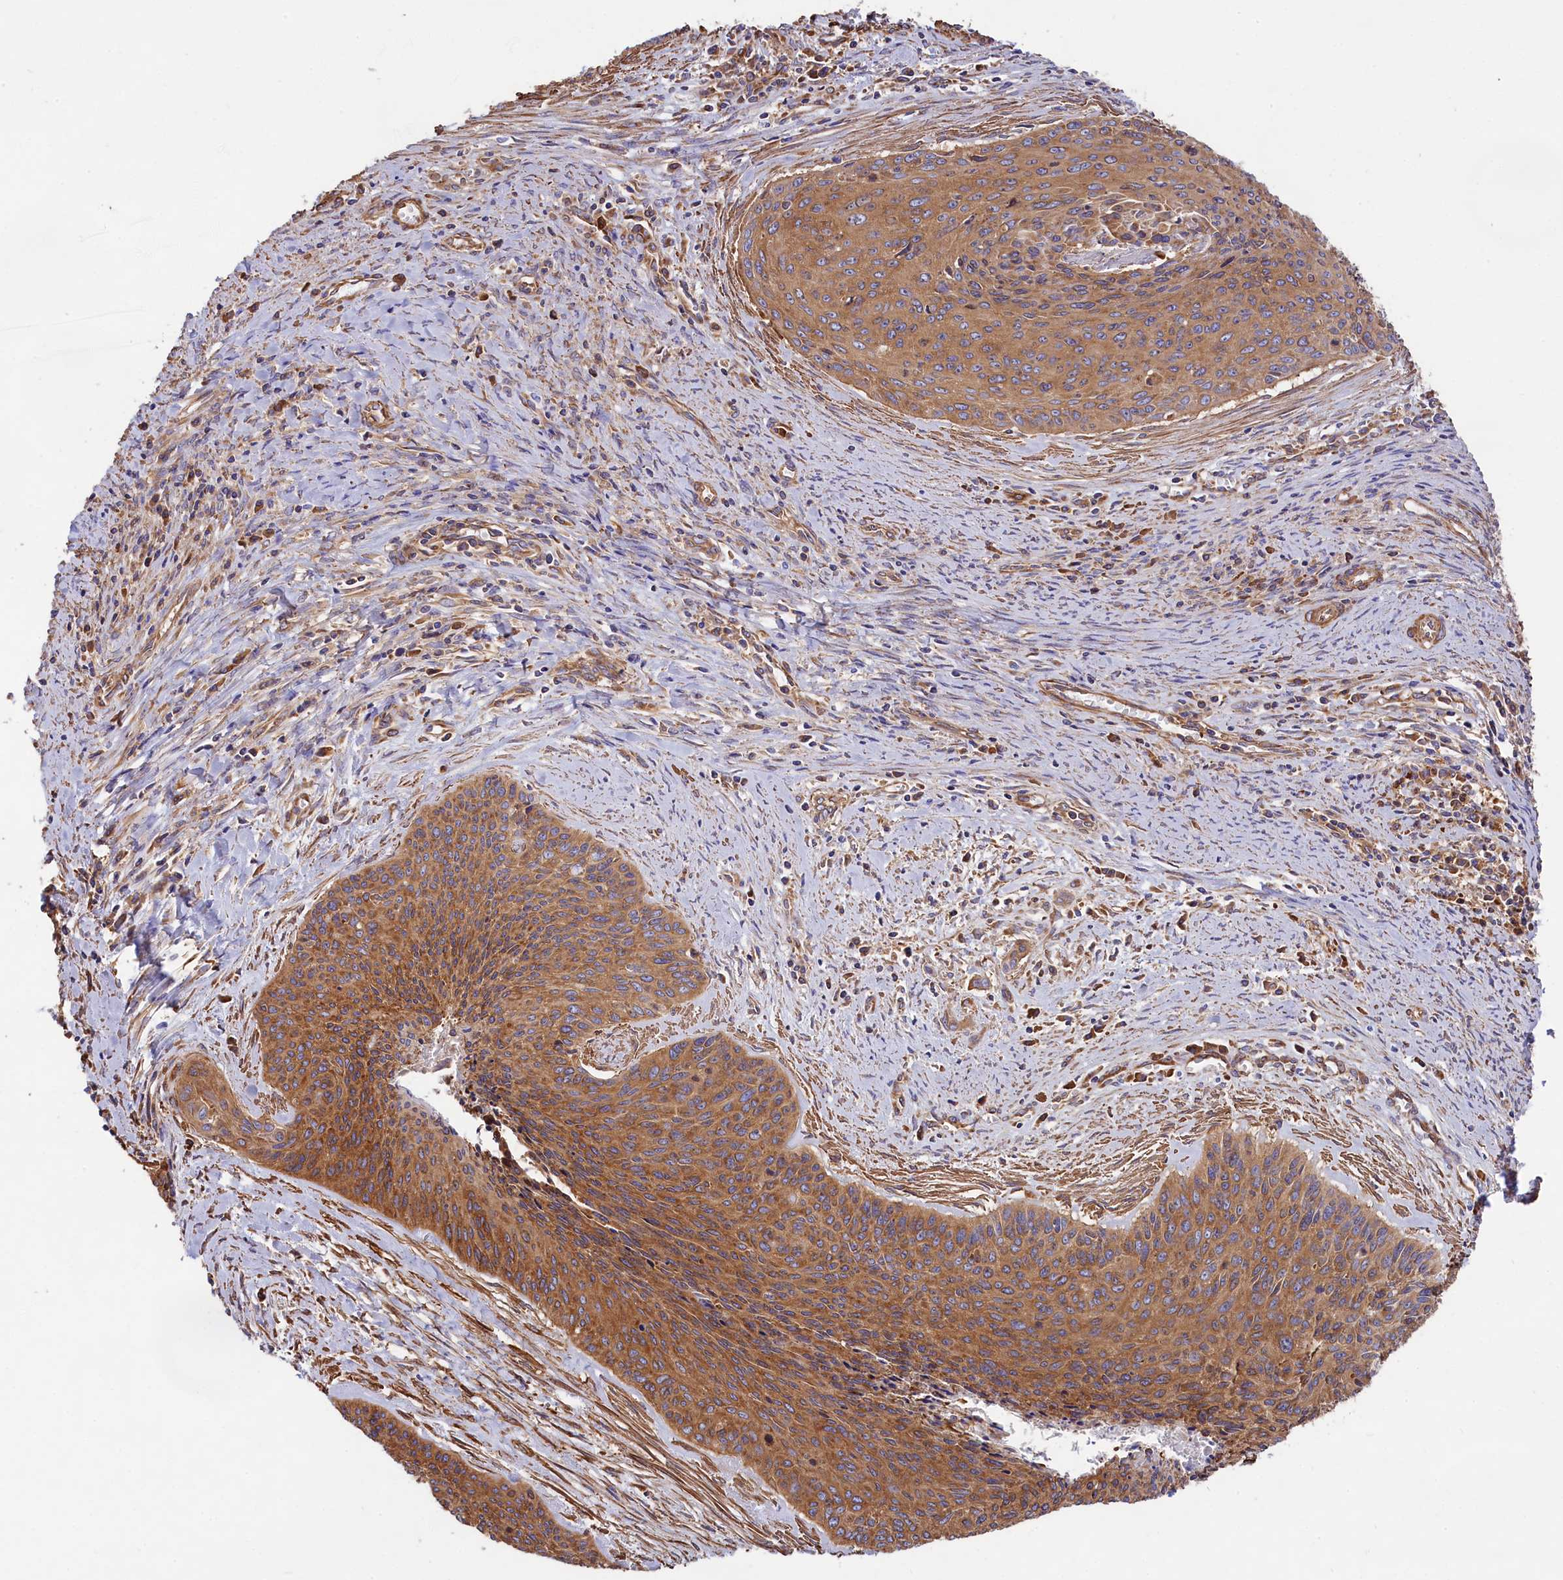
{"staining": {"intensity": "moderate", "quantity": ">75%", "location": "cytoplasmic/membranous"}, "tissue": "cervical cancer", "cell_type": "Tumor cells", "image_type": "cancer", "snomed": [{"axis": "morphology", "description": "Squamous cell carcinoma, NOS"}, {"axis": "topography", "description": "Cervix"}], "caption": "Cervical squamous cell carcinoma tissue demonstrates moderate cytoplasmic/membranous expression in about >75% of tumor cells, visualized by immunohistochemistry.", "gene": "GYS1", "patient": {"sex": "female", "age": 55}}